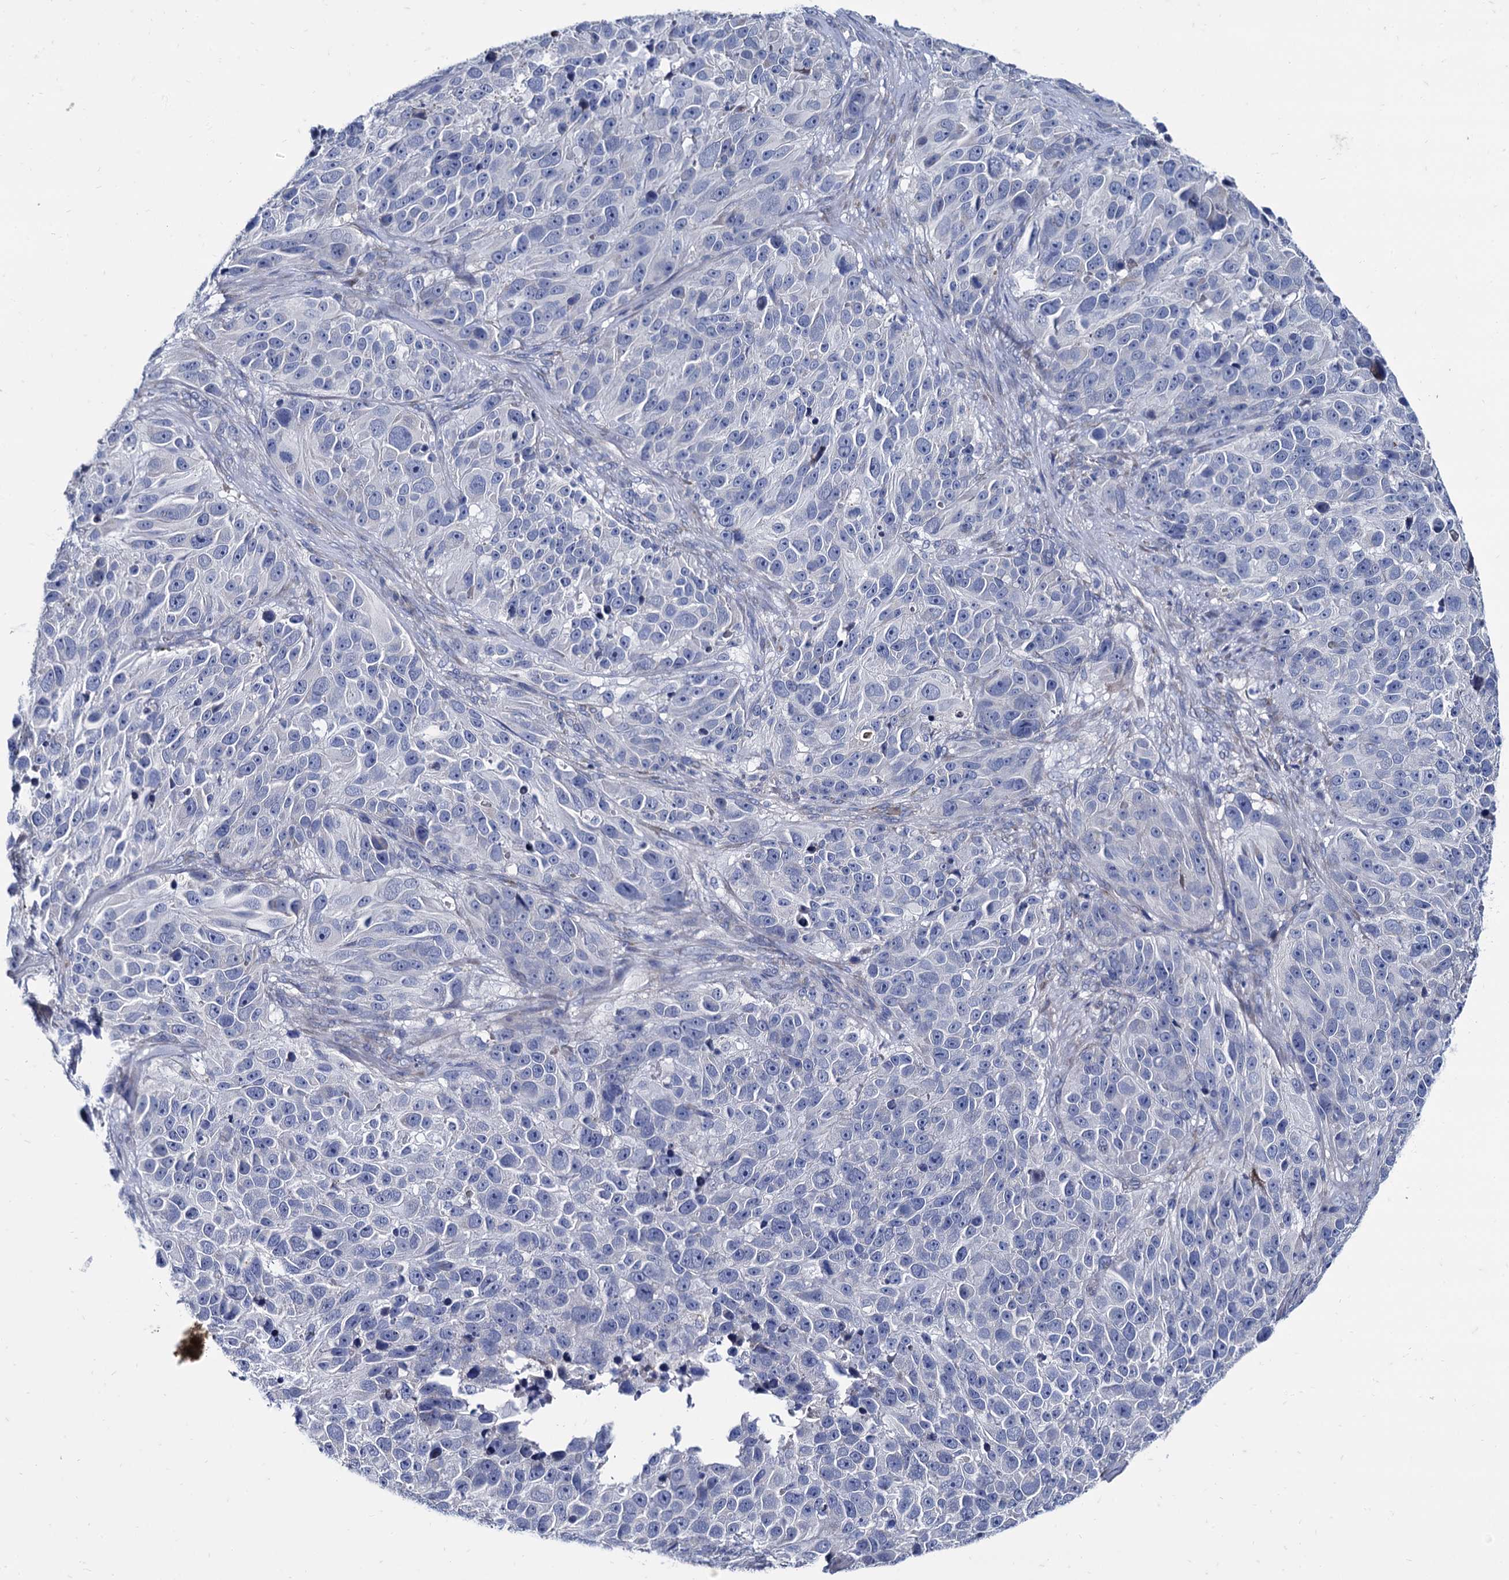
{"staining": {"intensity": "negative", "quantity": "none", "location": "none"}, "tissue": "melanoma", "cell_type": "Tumor cells", "image_type": "cancer", "snomed": [{"axis": "morphology", "description": "Malignant melanoma, NOS"}, {"axis": "topography", "description": "Skin"}], "caption": "A micrograph of melanoma stained for a protein shows no brown staining in tumor cells.", "gene": "FOXR2", "patient": {"sex": "male", "age": 84}}